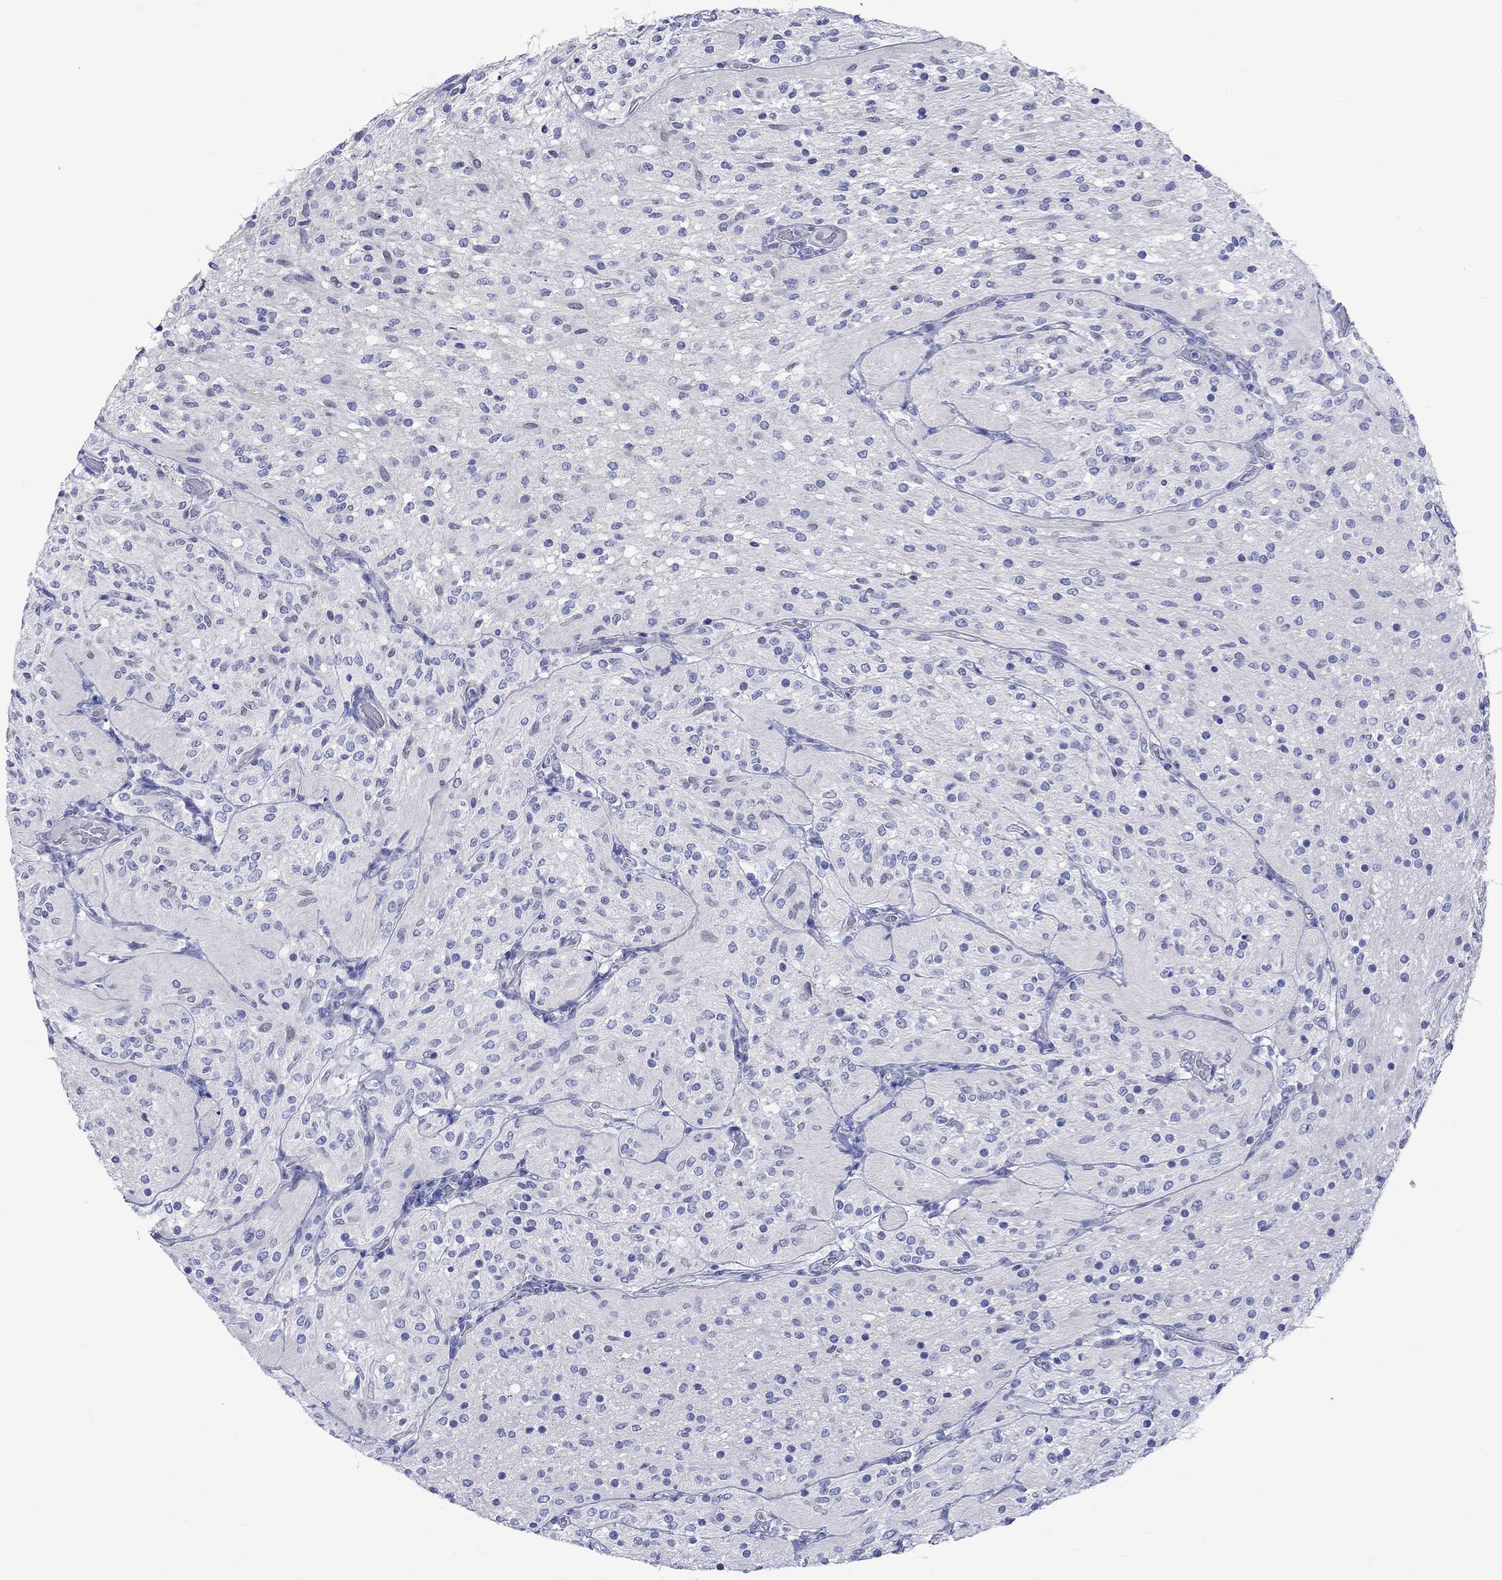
{"staining": {"intensity": "negative", "quantity": "none", "location": "none"}, "tissue": "glioma", "cell_type": "Tumor cells", "image_type": "cancer", "snomed": [{"axis": "morphology", "description": "Glioma, malignant, Low grade"}, {"axis": "topography", "description": "Brain"}], "caption": "An image of glioma stained for a protein exhibits no brown staining in tumor cells. Brightfield microscopy of IHC stained with DAB (3,3'-diaminobenzidine) (brown) and hematoxylin (blue), captured at high magnification.", "gene": "KLHL33", "patient": {"sex": "male", "age": 3}}